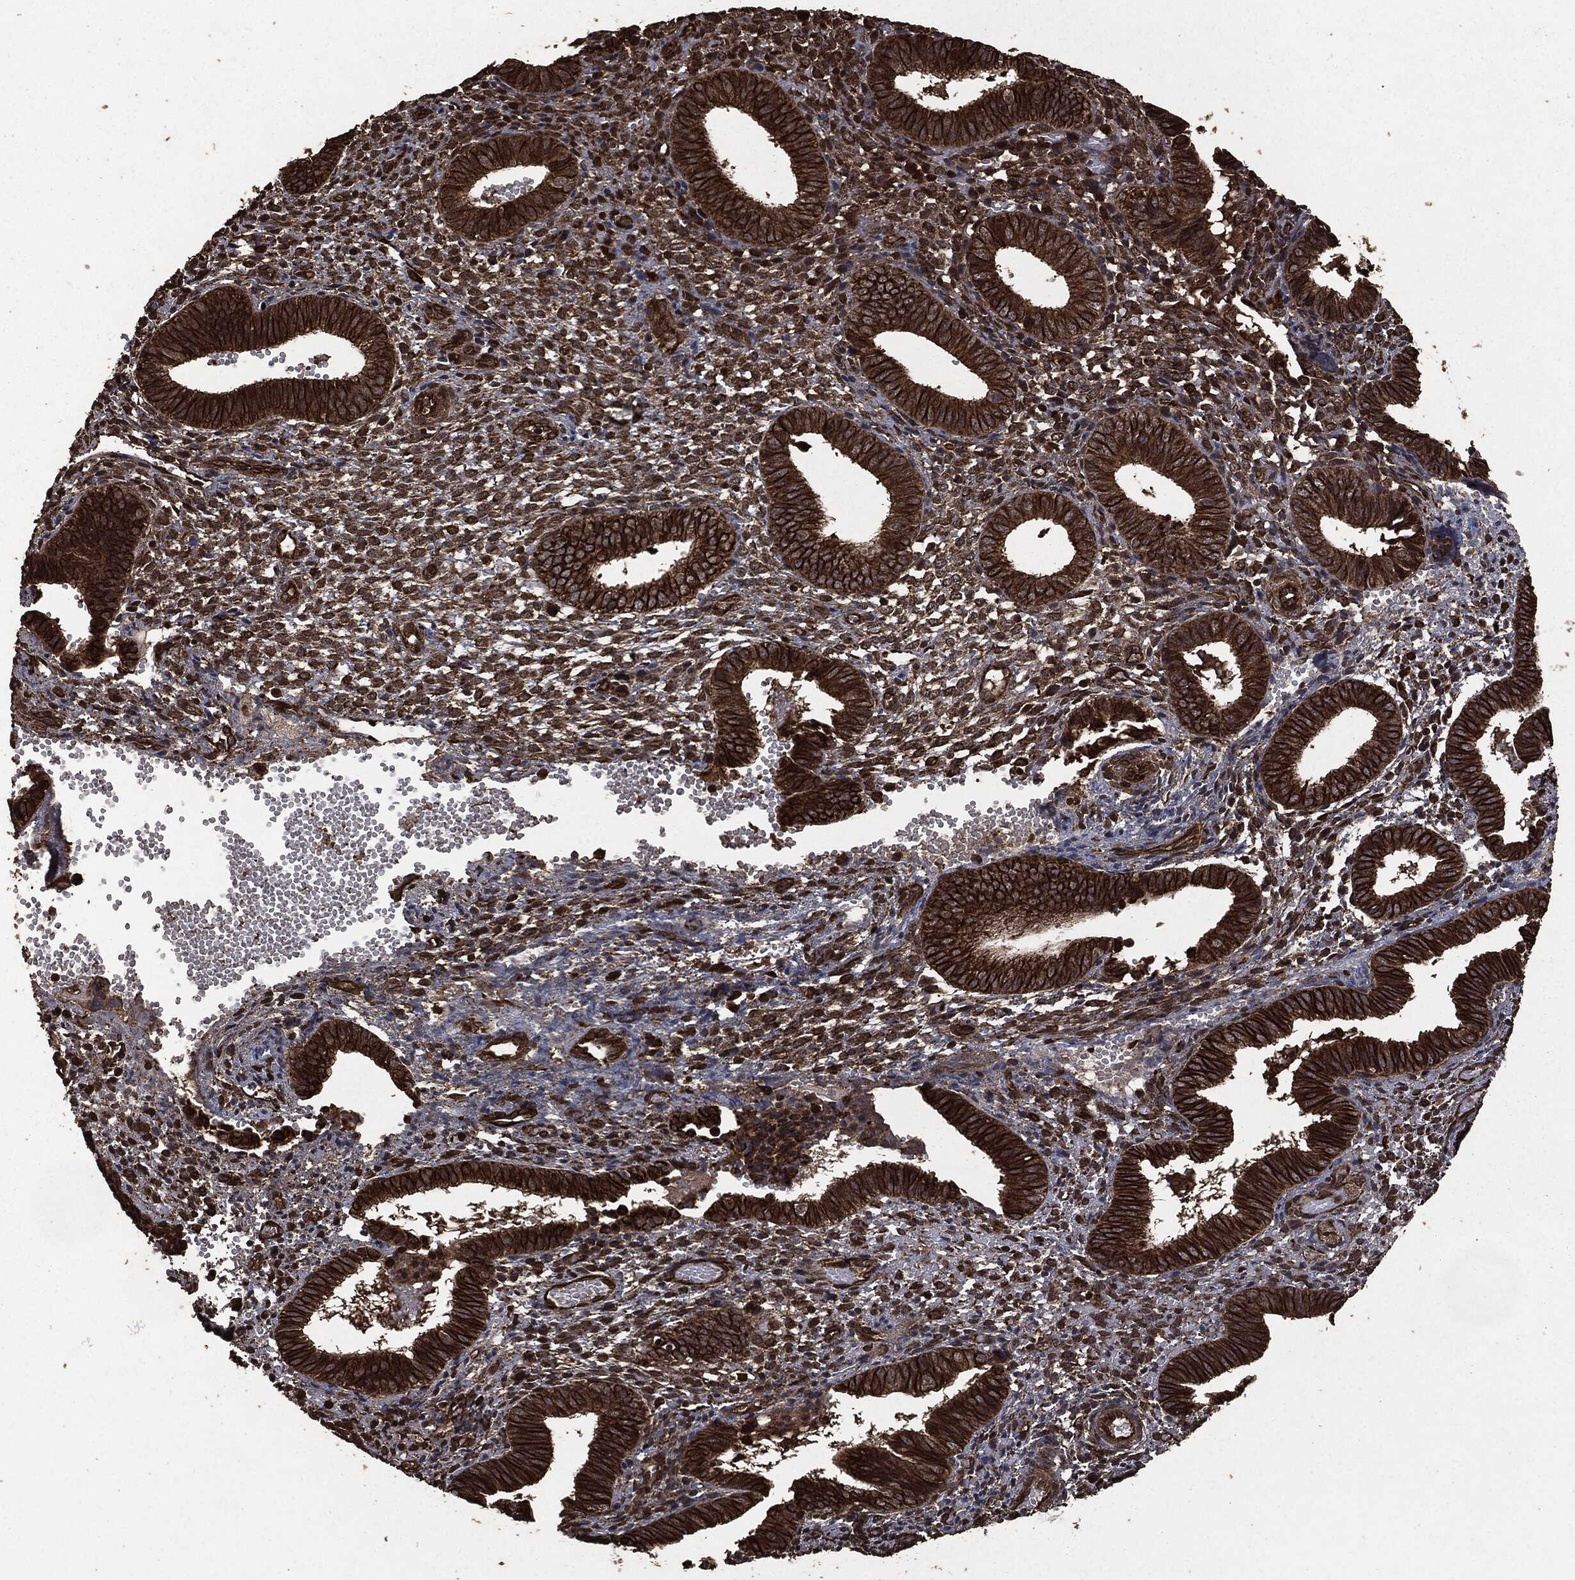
{"staining": {"intensity": "strong", "quantity": "<25%", "location": "cytoplasmic/membranous"}, "tissue": "endometrium", "cell_type": "Cells in endometrial stroma", "image_type": "normal", "snomed": [{"axis": "morphology", "description": "Normal tissue, NOS"}, {"axis": "topography", "description": "Endometrium"}], "caption": "About <25% of cells in endometrial stroma in benign endometrium demonstrate strong cytoplasmic/membranous protein staining as visualized by brown immunohistochemical staining.", "gene": "HRAS", "patient": {"sex": "female", "age": 42}}